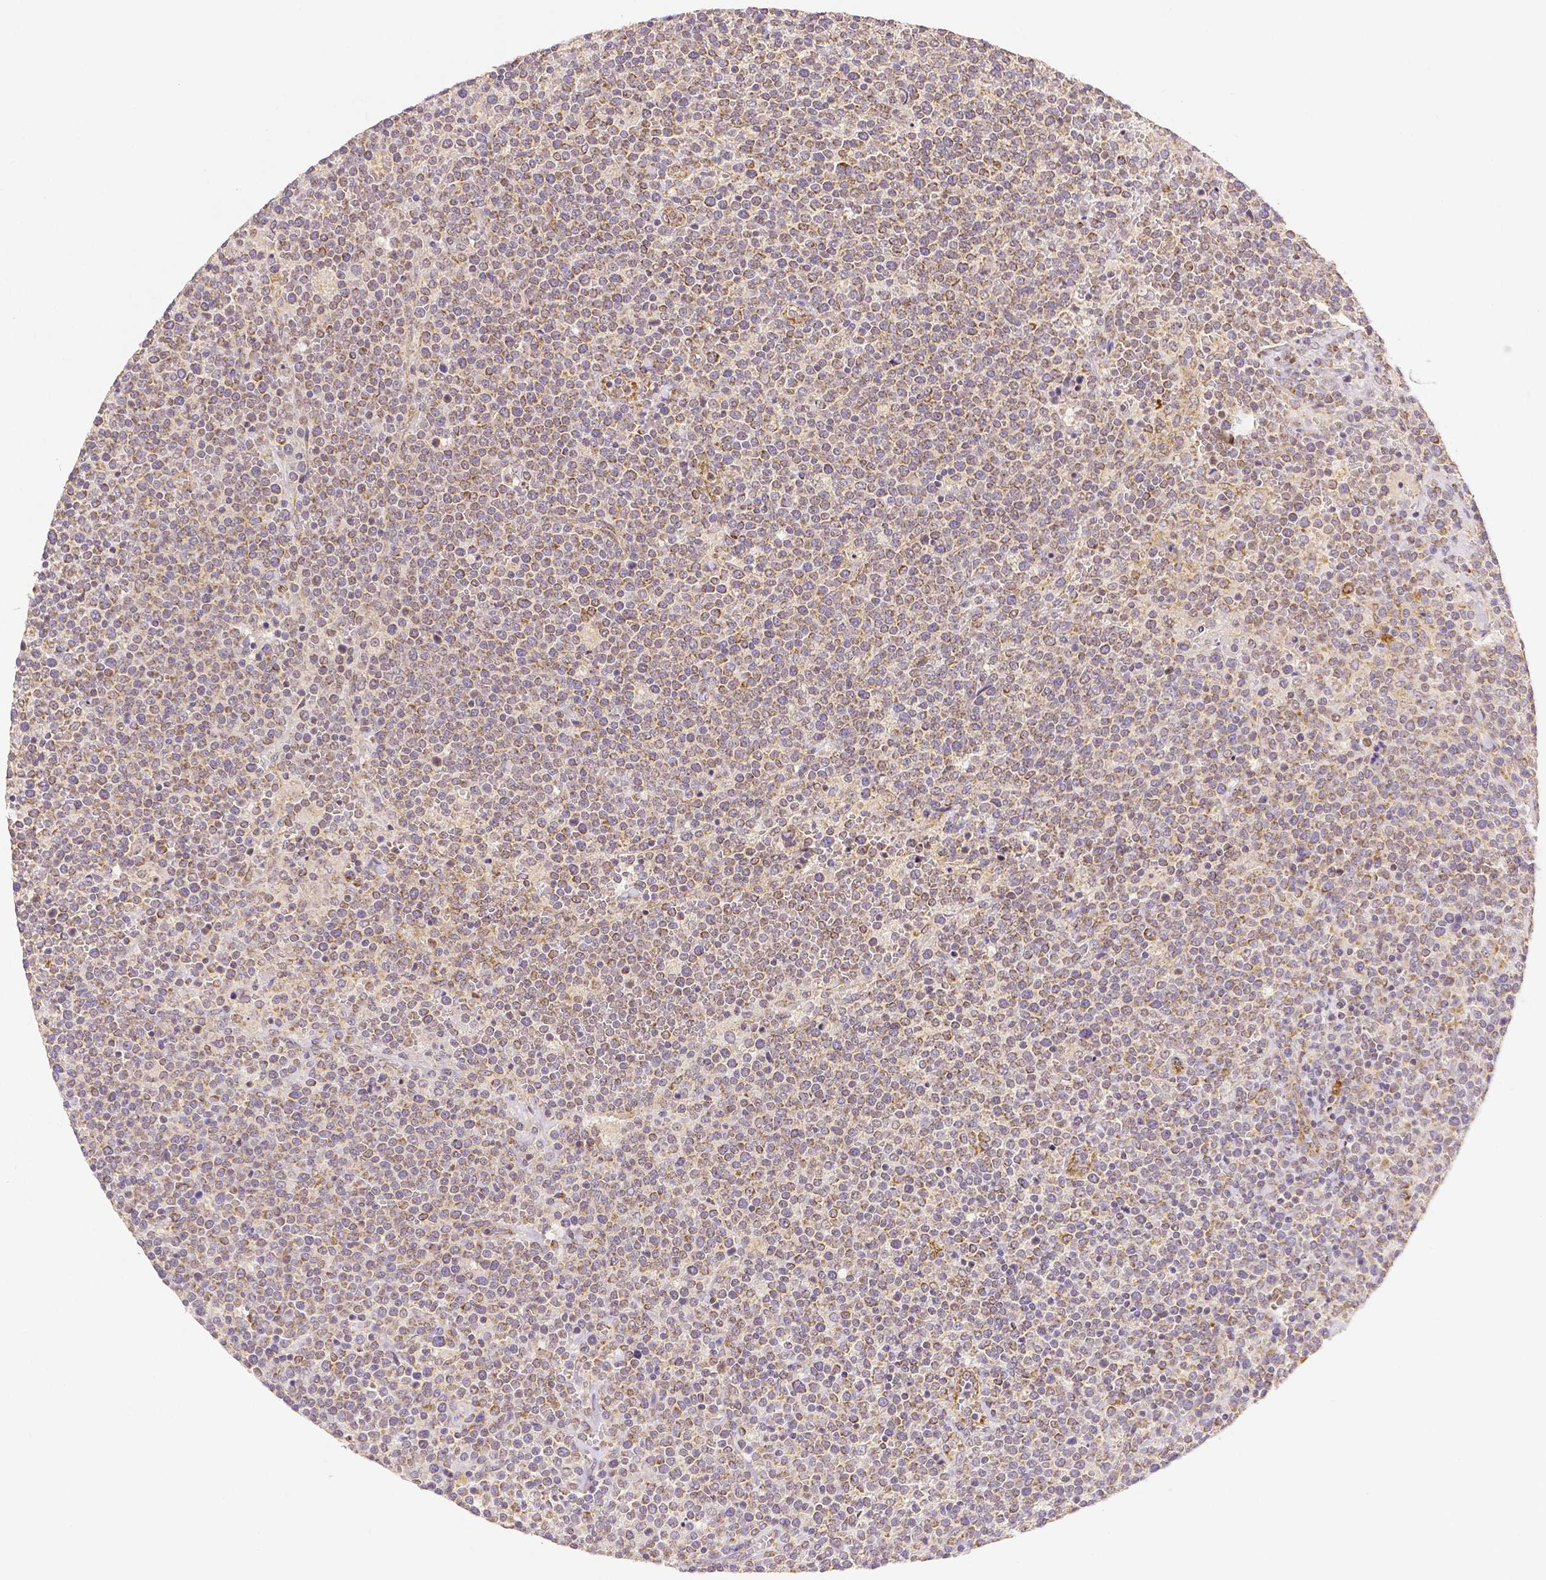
{"staining": {"intensity": "strong", "quantity": "<25%", "location": "cytoplasmic/membranous"}, "tissue": "lymphoma", "cell_type": "Tumor cells", "image_type": "cancer", "snomed": [{"axis": "morphology", "description": "Malignant lymphoma, non-Hodgkin's type, High grade"}, {"axis": "topography", "description": "Lymph node"}], "caption": "This image shows immunohistochemistry (IHC) staining of lymphoma, with medium strong cytoplasmic/membranous staining in about <25% of tumor cells.", "gene": "RHOT1", "patient": {"sex": "male", "age": 61}}